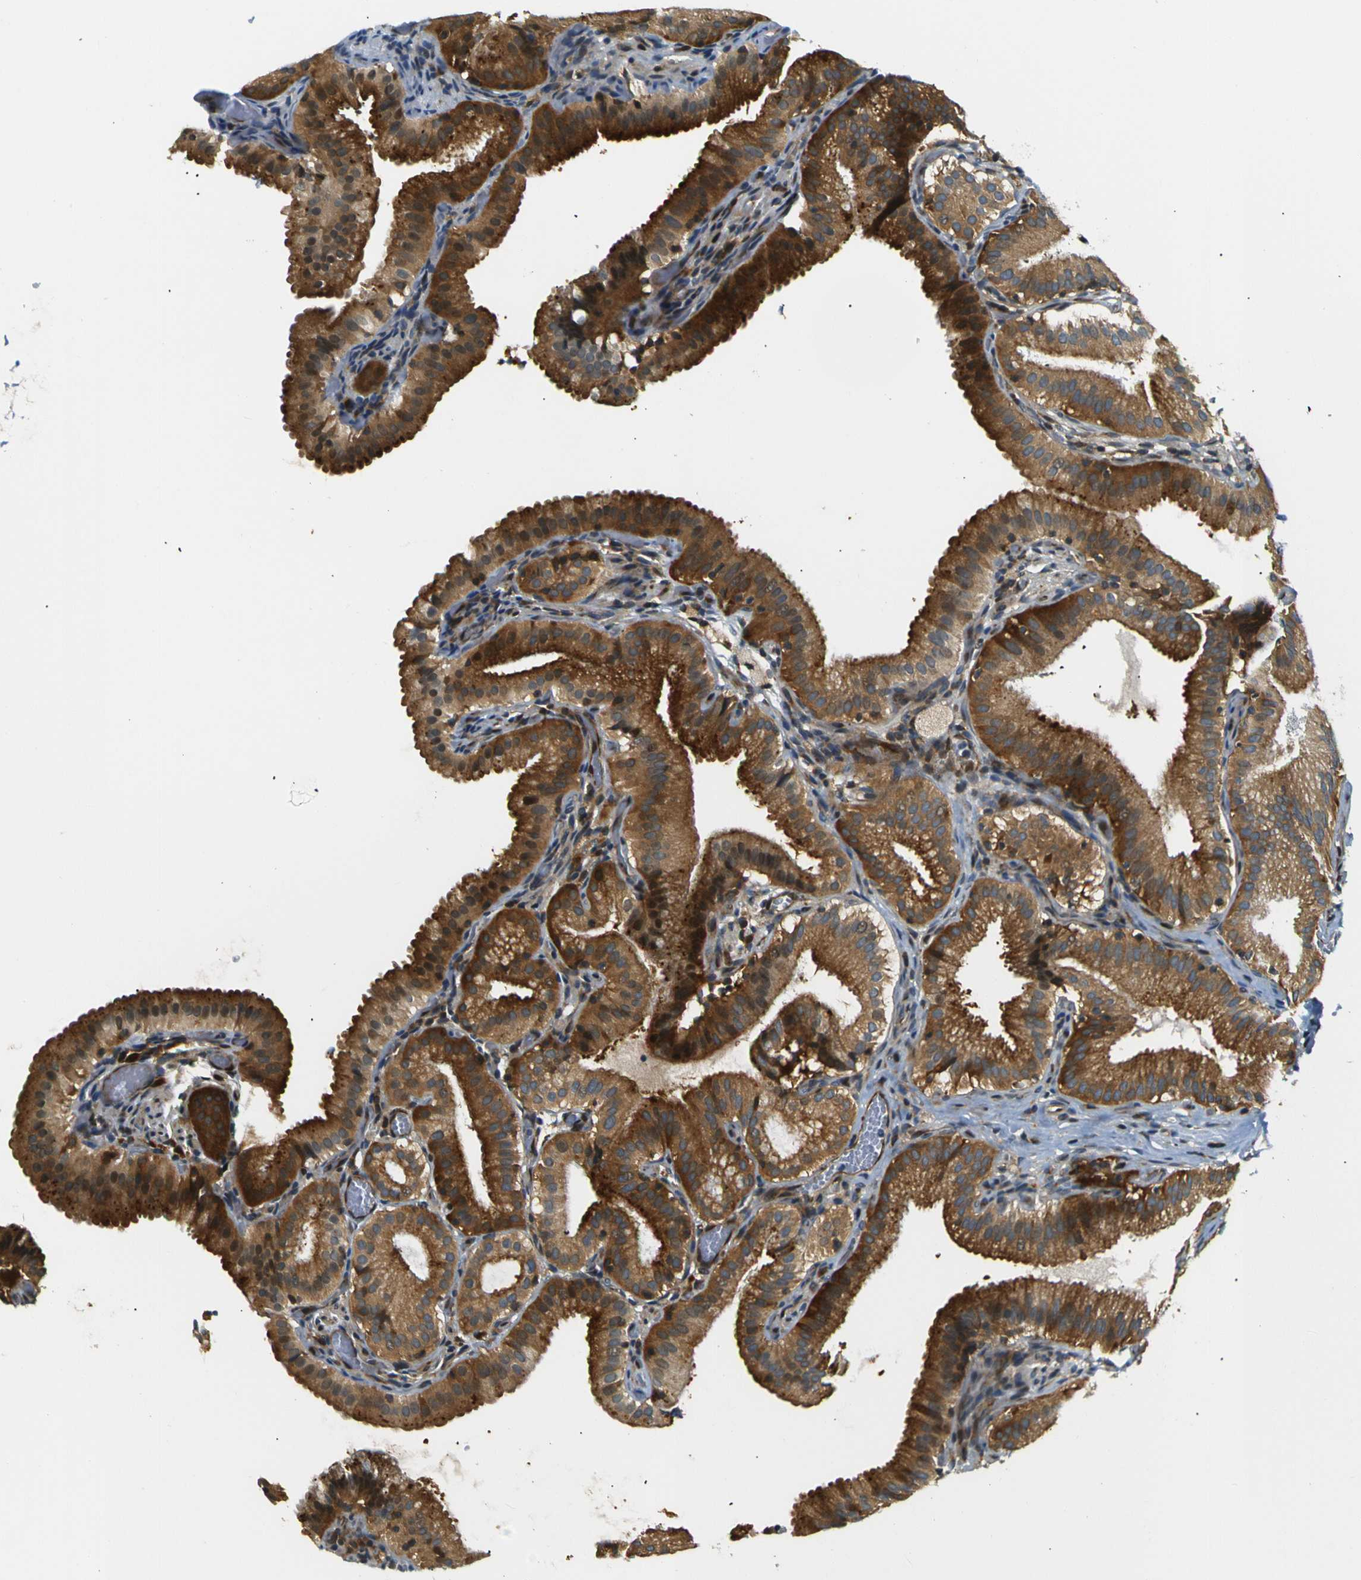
{"staining": {"intensity": "strong", "quantity": ">75%", "location": "cytoplasmic/membranous"}, "tissue": "gallbladder", "cell_type": "Glandular cells", "image_type": "normal", "snomed": [{"axis": "morphology", "description": "Normal tissue, NOS"}, {"axis": "topography", "description": "Gallbladder"}], "caption": "A brown stain shows strong cytoplasmic/membranous positivity of a protein in glandular cells of benign human gallbladder. The staining was performed using DAB (3,3'-diaminobenzidine), with brown indicating positive protein expression. Nuclei are stained blue with hematoxylin.", "gene": "ABCE1", "patient": {"sex": "male", "age": 54}}